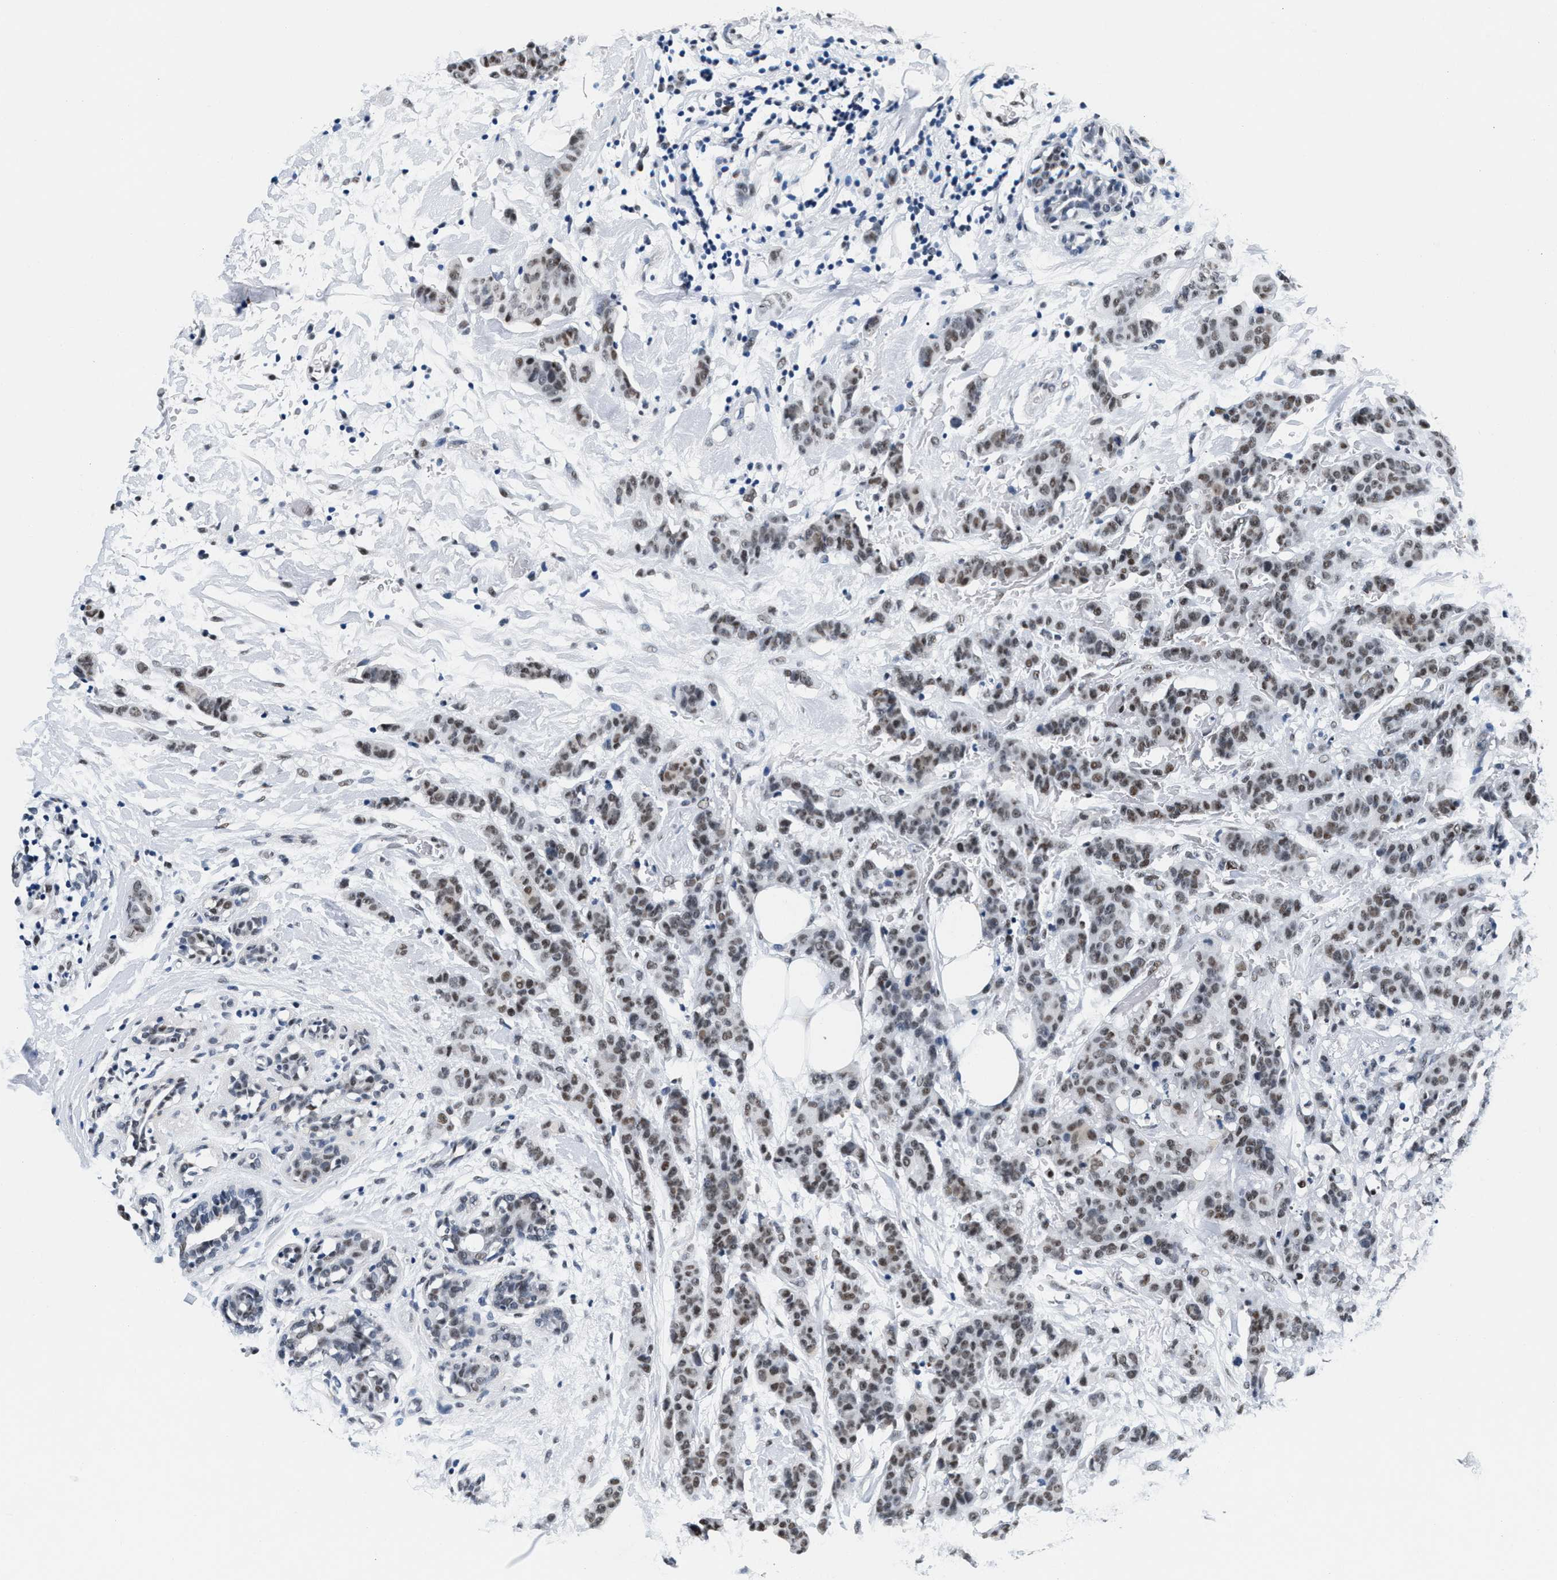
{"staining": {"intensity": "moderate", "quantity": ">75%", "location": "nuclear"}, "tissue": "breast cancer", "cell_type": "Tumor cells", "image_type": "cancer", "snomed": [{"axis": "morphology", "description": "Normal tissue, NOS"}, {"axis": "morphology", "description": "Duct carcinoma"}, {"axis": "topography", "description": "Breast"}], "caption": "A brown stain highlights moderate nuclear positivity of a protein in human intraductal carcinoma (breast) tumor cells.", "gene": "RAD50", "patient": {"sex": "female", "age": 40}}